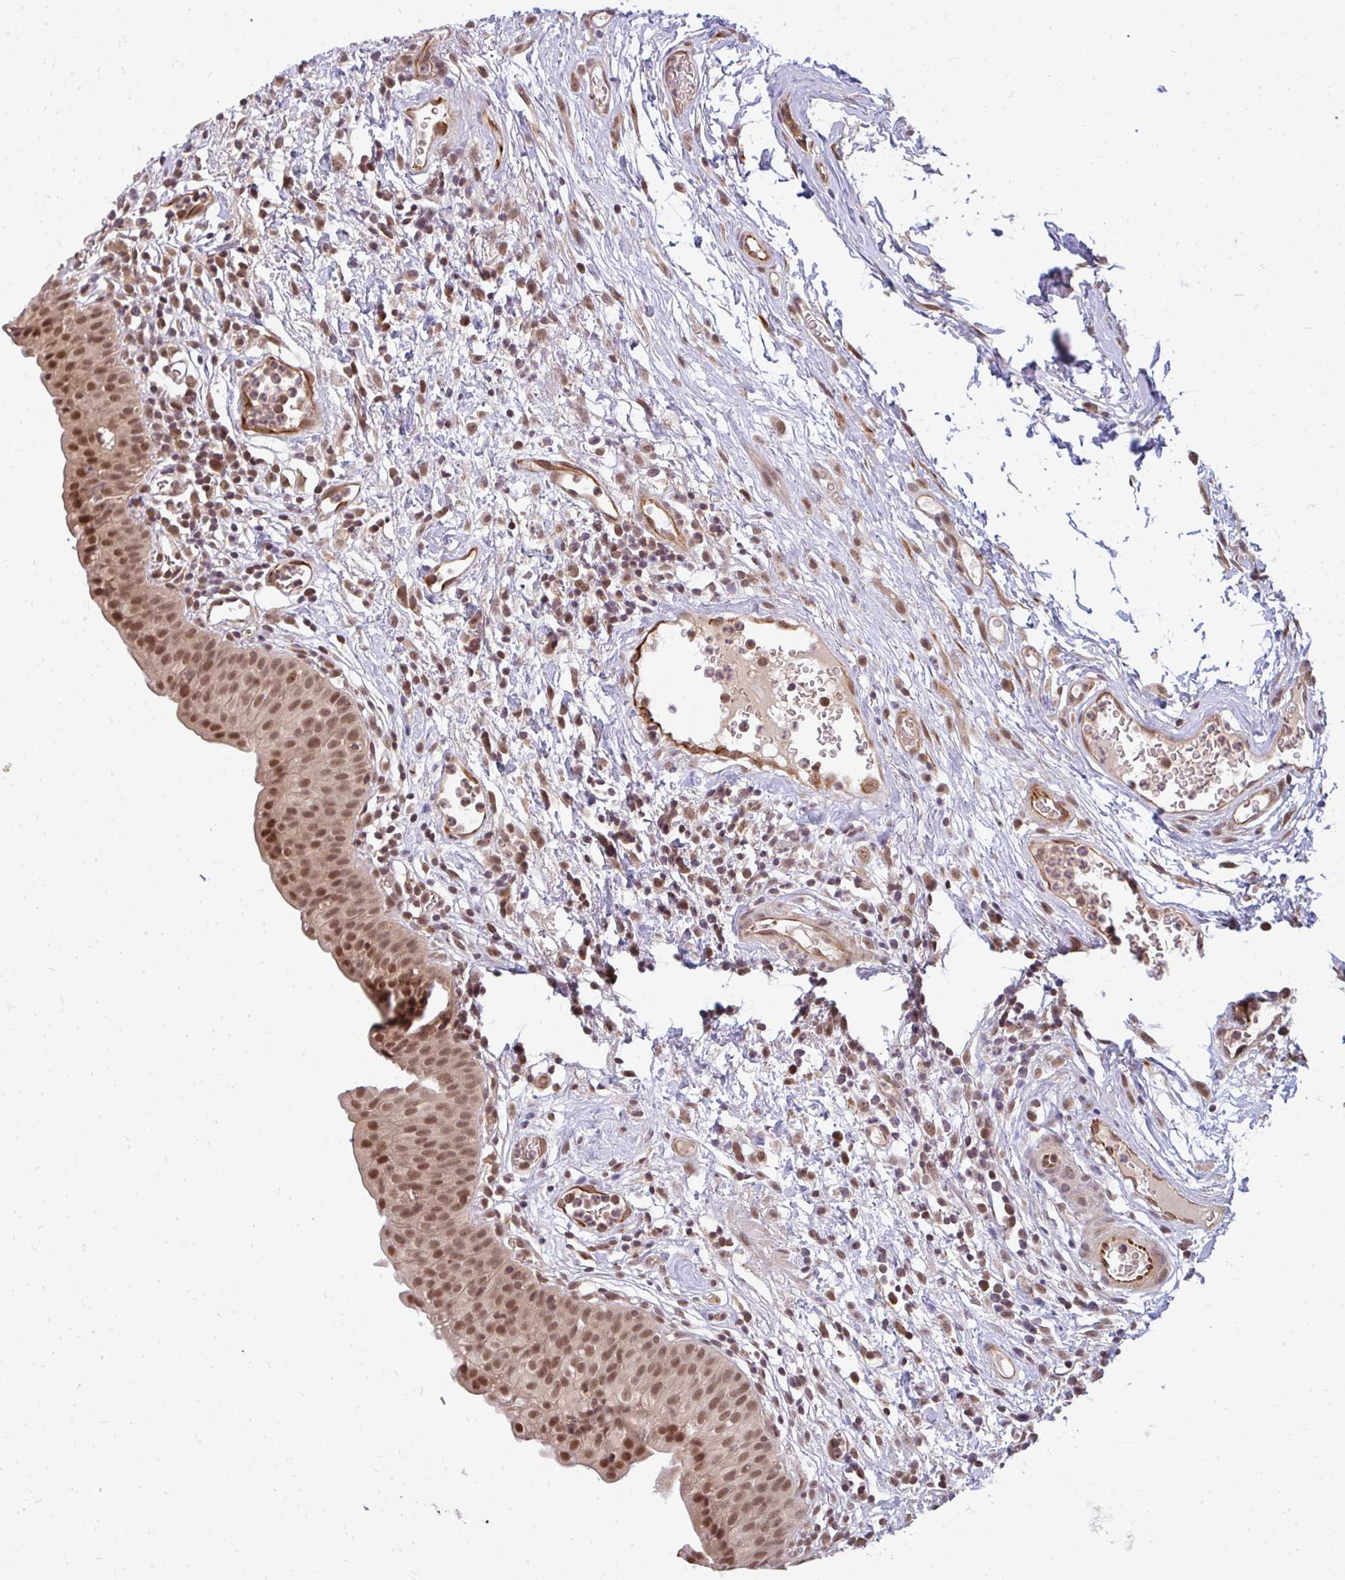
{"staining": {"intensity": "moderate", "quantity": ">75%", "location": "nuclear"}, "tissue": "urinary bladder", "cell_type": "Urothelial cells", "image_type": "normal", "snomed": [{"axis": "morphology", "description": "Normal tissue, NOS"}, {"axis": "morphology", "description": "Inflammation, NOS"}, {"axis": "topography", "description": "Urinary bladder"}], "caption": "IHC photomicrograph of normal urinary bladder: human urinary bladder stained using IHC shows medium levels of moderate protein expression localized specifically in the nuclear of urothelial cells, appearing as a nuclear brown color.", "gene": "GTF3C6", "patient": {"sex": "male", "age": 57}}